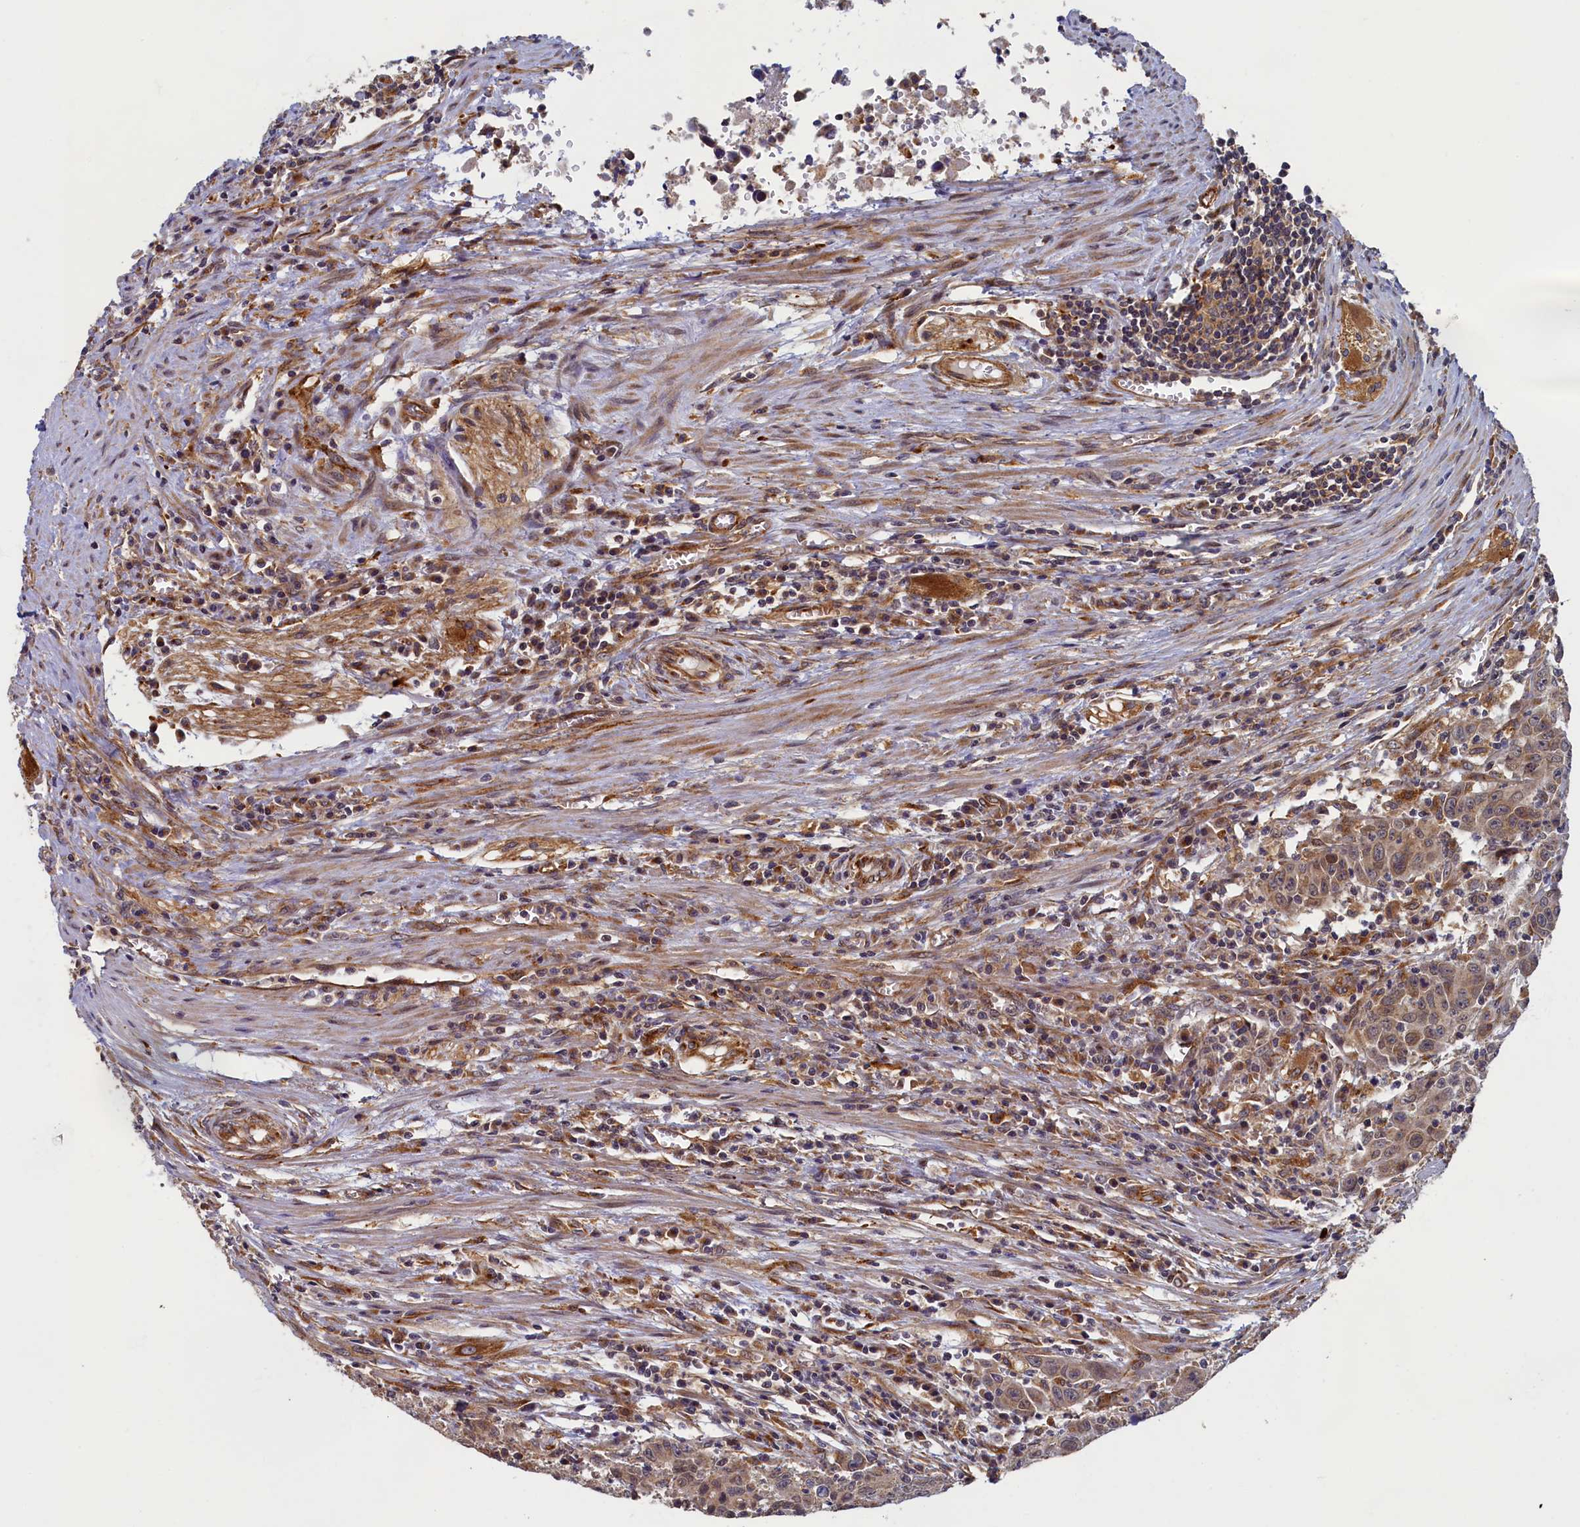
{"staining": {"intensity": "weak", "quantity": ">75%", "location": "cytoplasmic/membranous"}, "tissue": "colorectal cancer", "cell_type": "Tumor cells", "image_type": "cancer", "snomed": [{"axis": "morphology", "description": "Adenocarcinoma, NOS"}, {"axis": "topography", "description": "Colon"}], "caption": "Human colorectal cancer (adenocarcinoma) stained with a brown dye shows weak cytoplasmic/membranous positive positivity in approximately >75% of tumor cells.", "gene": "STX12", "patient": {"sex": "male", "age": 62}}